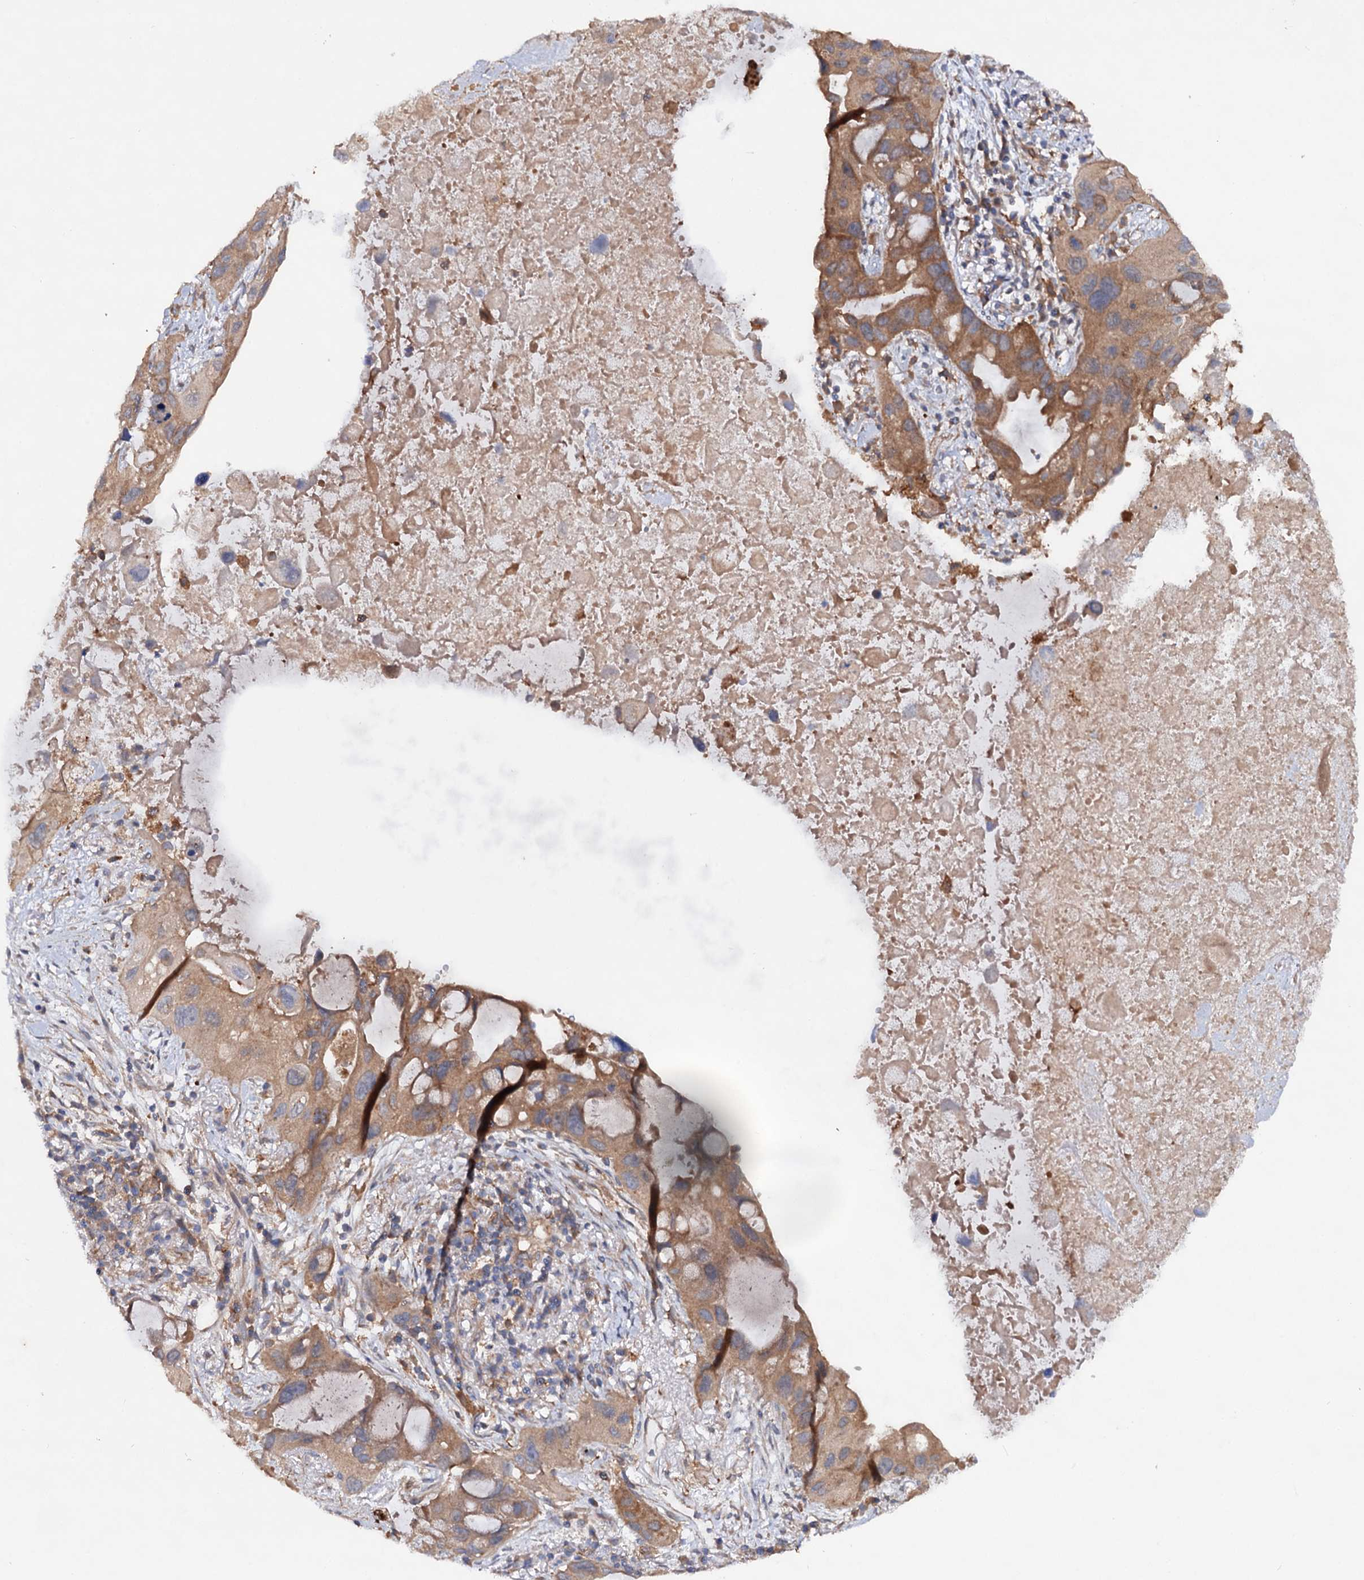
{"staining": {"intensity": "moderate", "quantity": ">75%", "location": "cytoplasmic/membranous"}, "tissue": "lung cancer", "cell_type": "Tumor cells", "image_type": "cancer", "snomed": [{"axis": "morphology", "description": "Squamous cell carcinoma, NOS"}, {"axis": "topography", "description": "Lung"}], "caption": "Immunohistochemistry of lung squamous cell carcinoma demonstrates medium levels of moderate cytoplasmic/membranous positivity in about >75% of tumor cells.", "gene": "VPS29", "patient": {"sex": "female", "age": 73}}